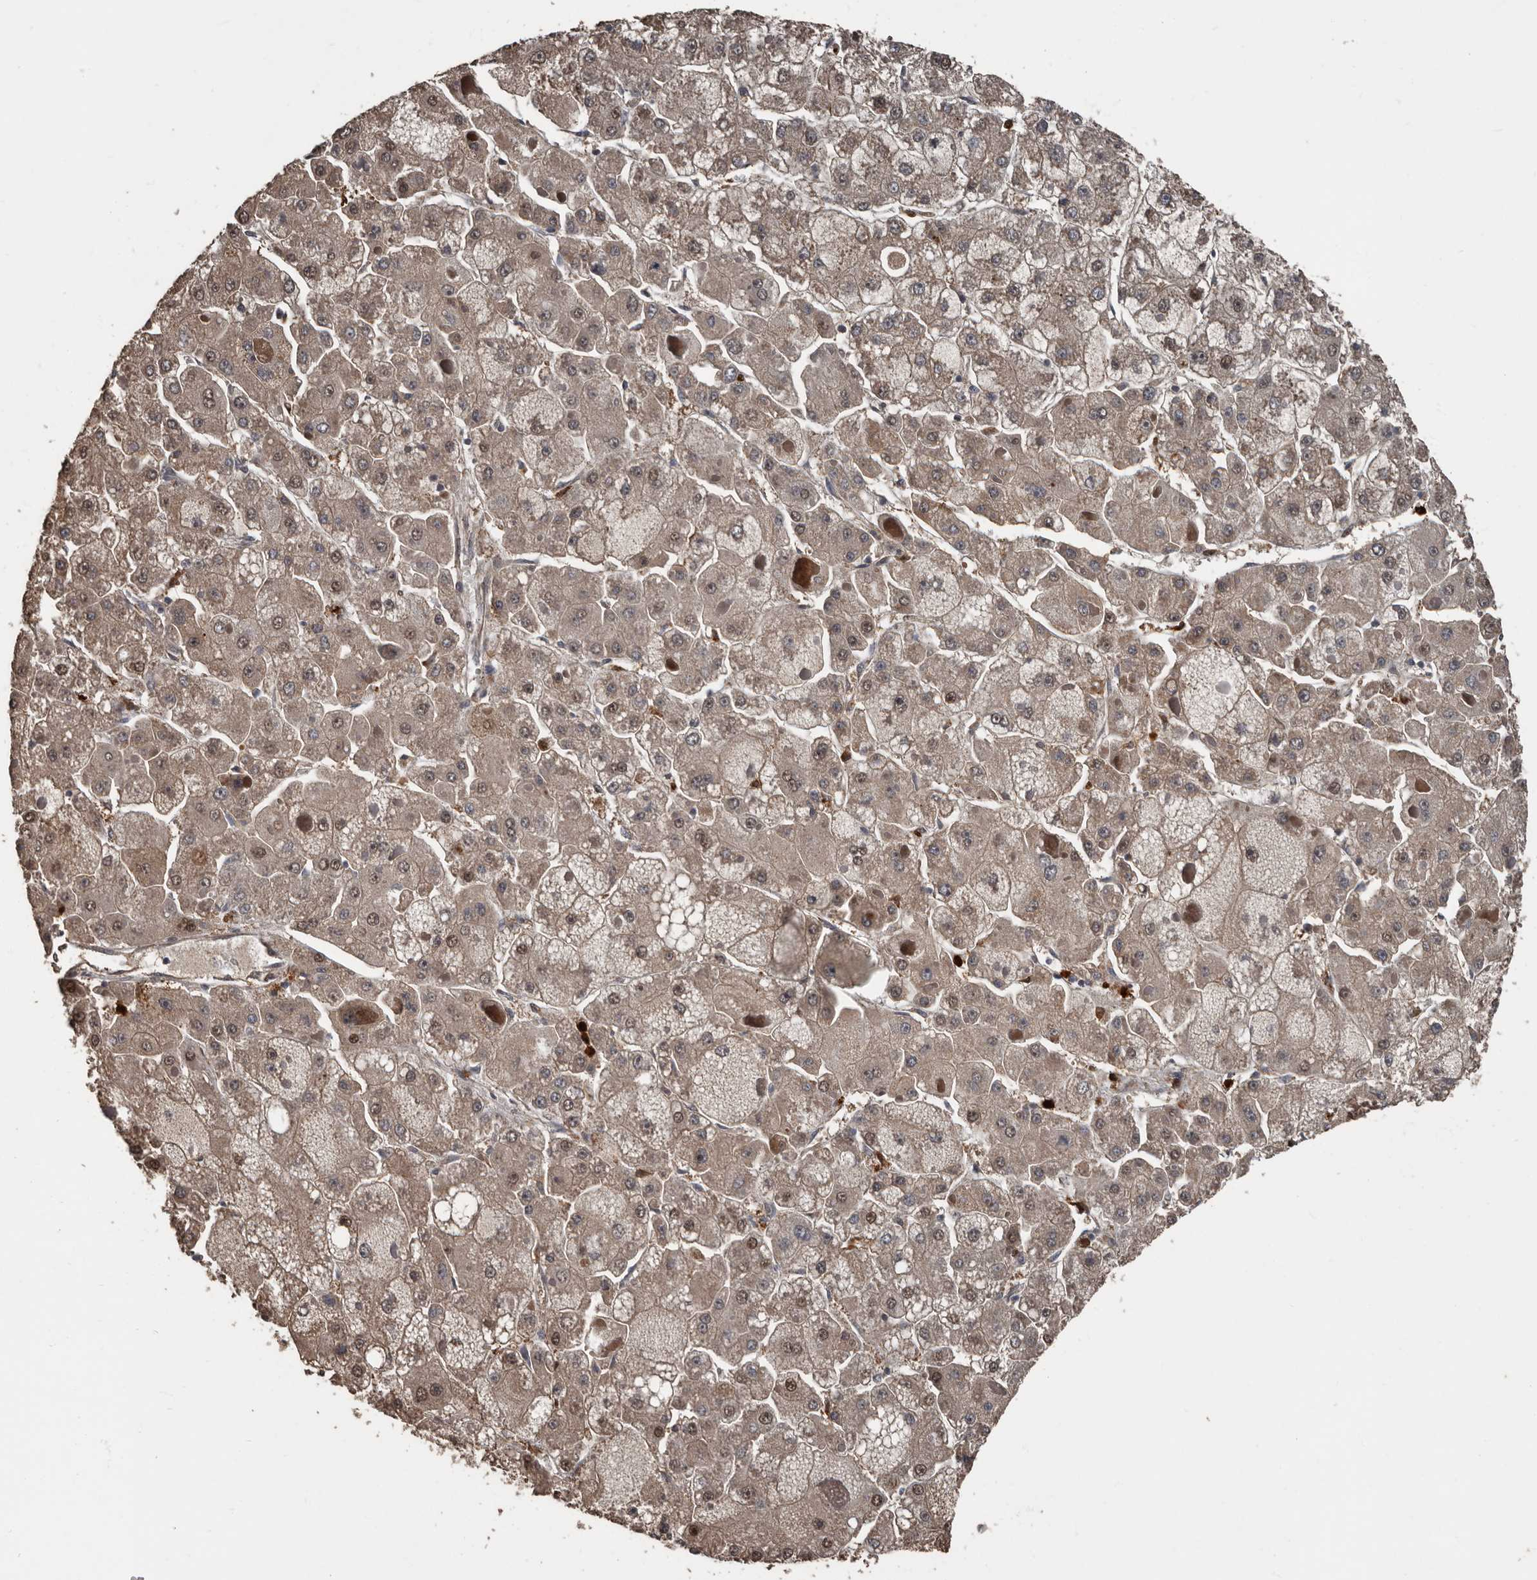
{"staining": {"intensity": "moderate", "quantity": ">75%", "location": "cytoplasmic/membranous,nuclear"}, "tissue": "liver cancer", "cell_type": "Tumor cells", "image_type": "cancer", "snomed": [{"axis": "morphology", "description": "Carcinoma, Hepatocellular, NOS"}, {"axis": "topography", "description": "Liver"}], "caption": "Immunohistochemistry photomicrograph of neoplastic tissue: liver cancer stained using immunohistochemistry exhibits medium levels of moderate protein expression localized specifically in the cytoplasmic/membranous and nuclear of tumor cells, appearing as a cytoplasmic/membranous and nuclear brown color.", "gene": "FSBP", "patient": {"sex": "female", "age": 73}}